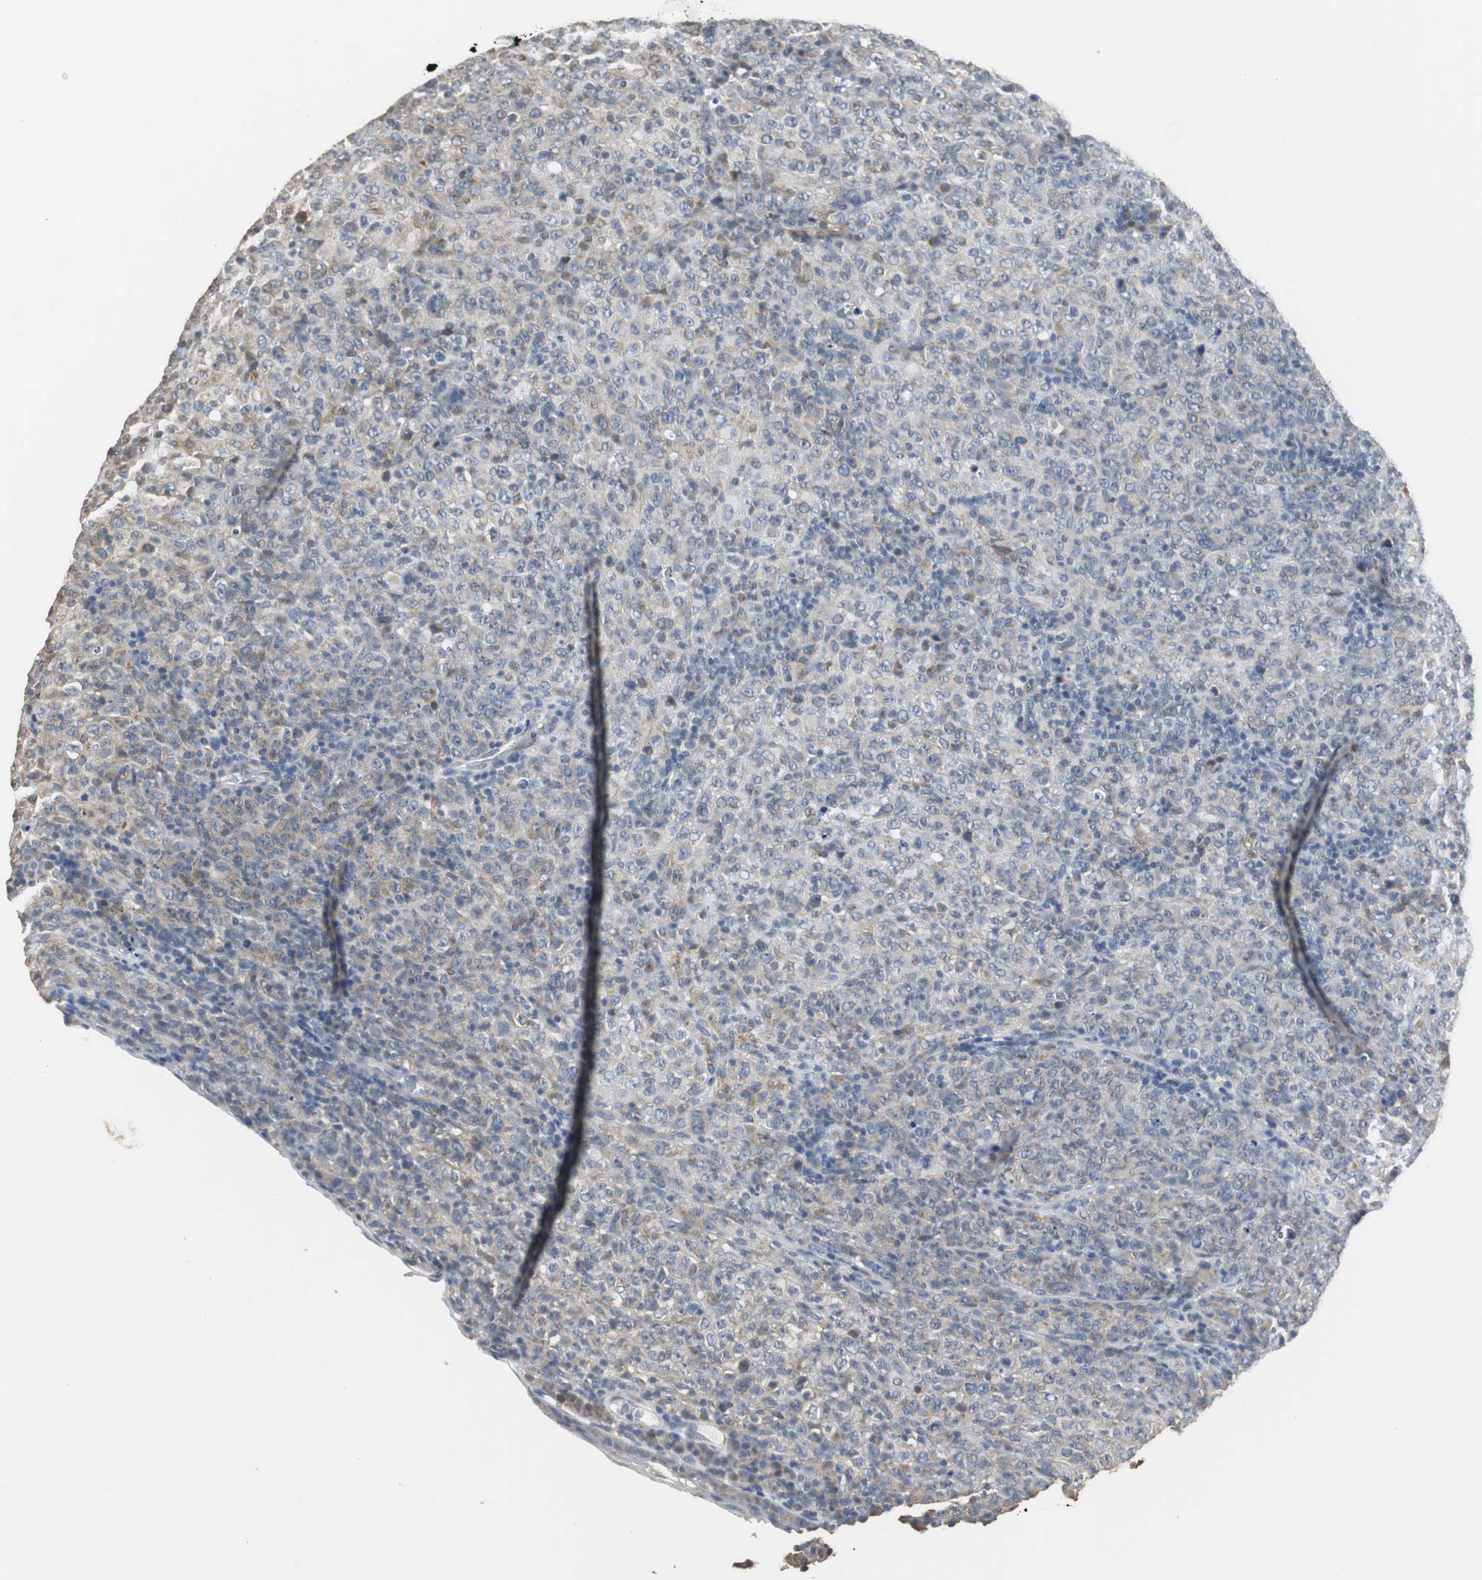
{"staining": {"intensity": "weak", "quantity": "<25%", "location": "cytoplasmic/membranous"}, "tissue": "lymphoma", "cell_type": "Tumor cells", "image_type": "cancer", "snomed": [{"axis": "morphology", "description": "Malignant lymphoma, non-Hodgkin's type, High grade"}, {"axis": "topography", "description": "Tonsil"}], "caption": "IHC image of neoplastic tissue: human lymphoma stained with DAB demonstrates no significant protein staining in tumor cells.", "gene": "HMGCL", "patient": {"sex": "female", "age": 36}}